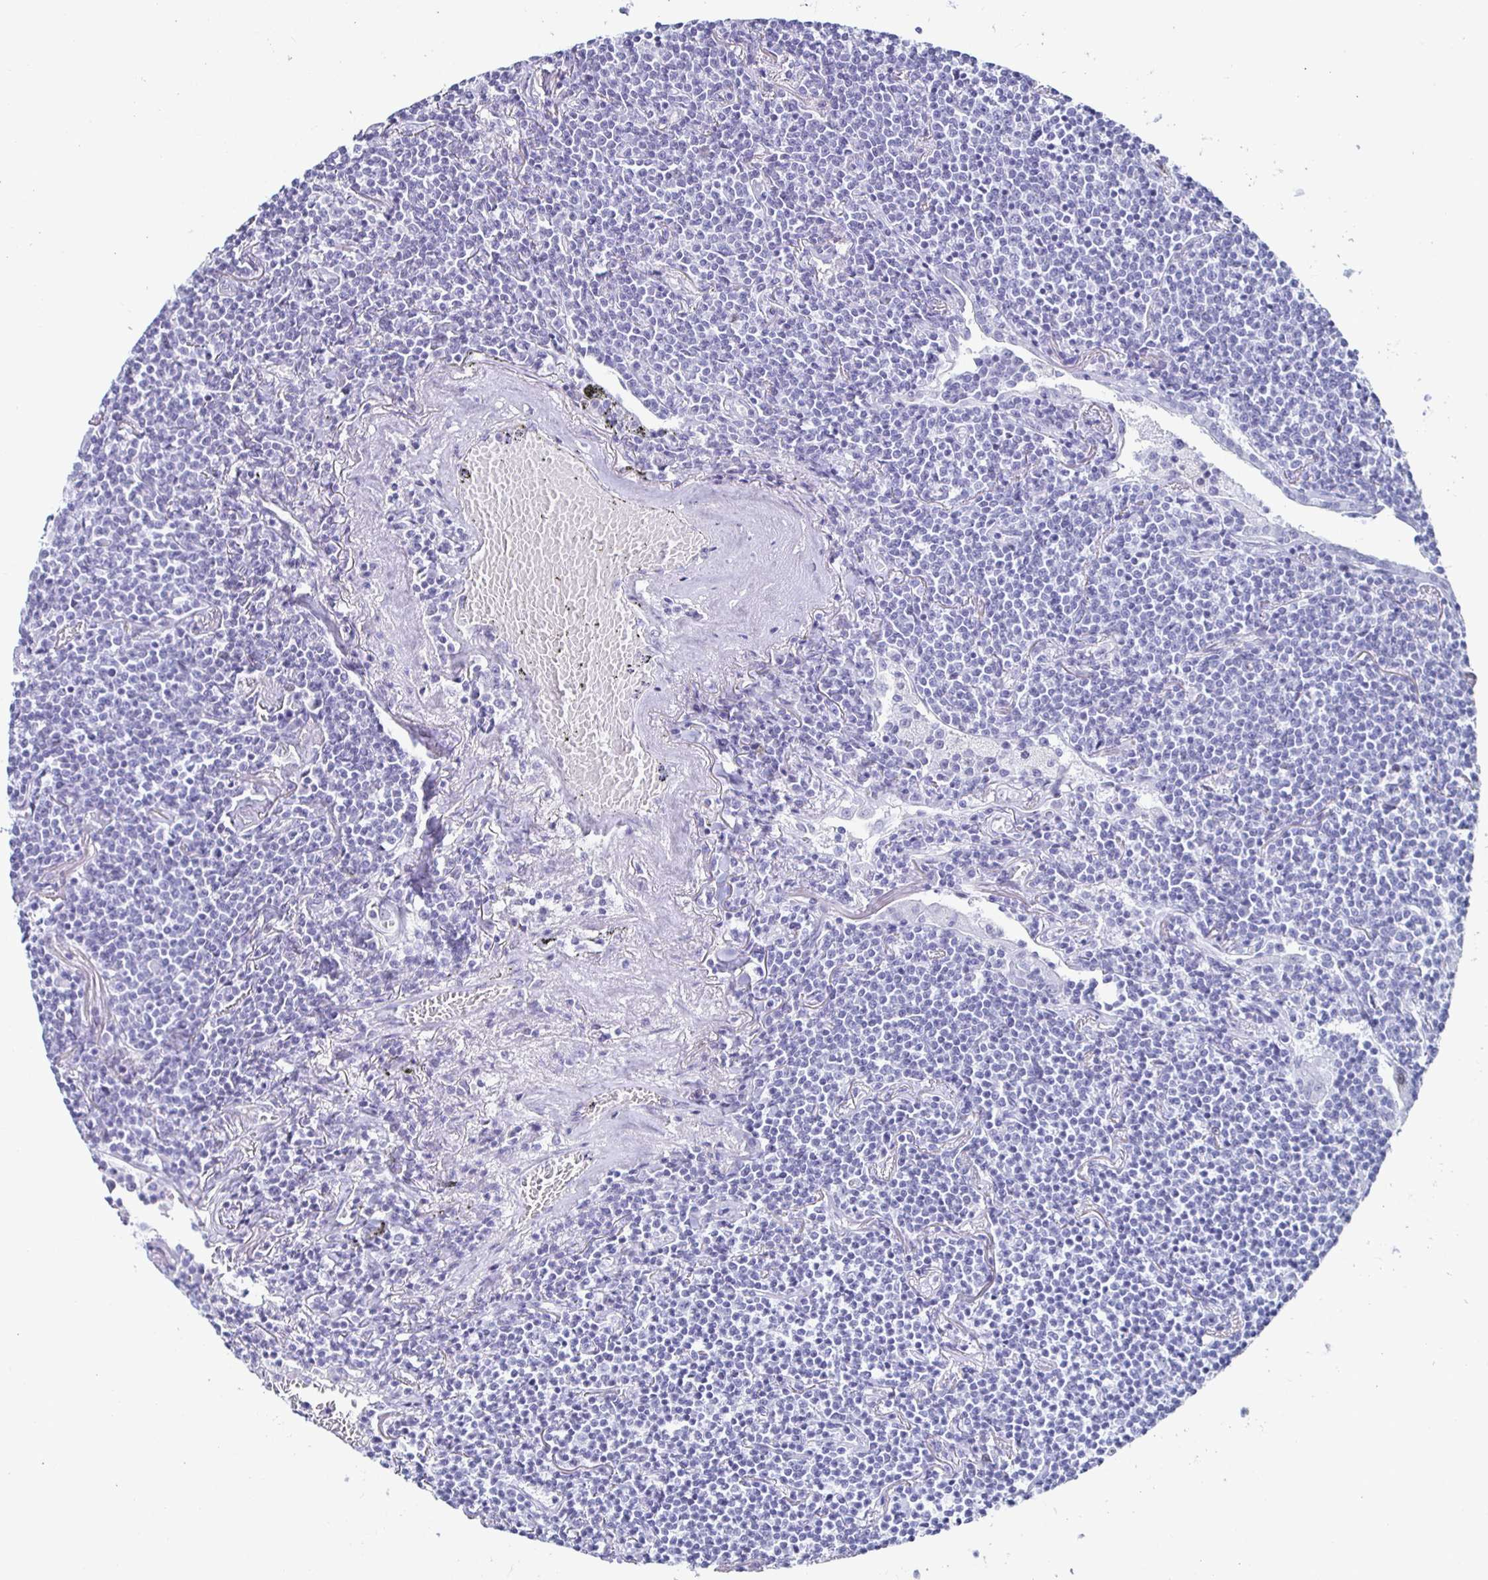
{"staining": {"intensity": "negative", "quantity": "none", "location": "none"}, "tissue": "lymphoma", "cell_type": "Tumor cells", "image_type": "cancer", "snomed": [{"axis": "morphology", "description": "Malignant lymphoma, non-Hodgkin's type, Low grade"}, {"axis": "topography", "description": "Lung"}], "caption": "Micrograph shows no significant protein staining in tumor cells of lymphoma.", "gene": "KRT4", "patient": {"sex": "female", "age": 71}}